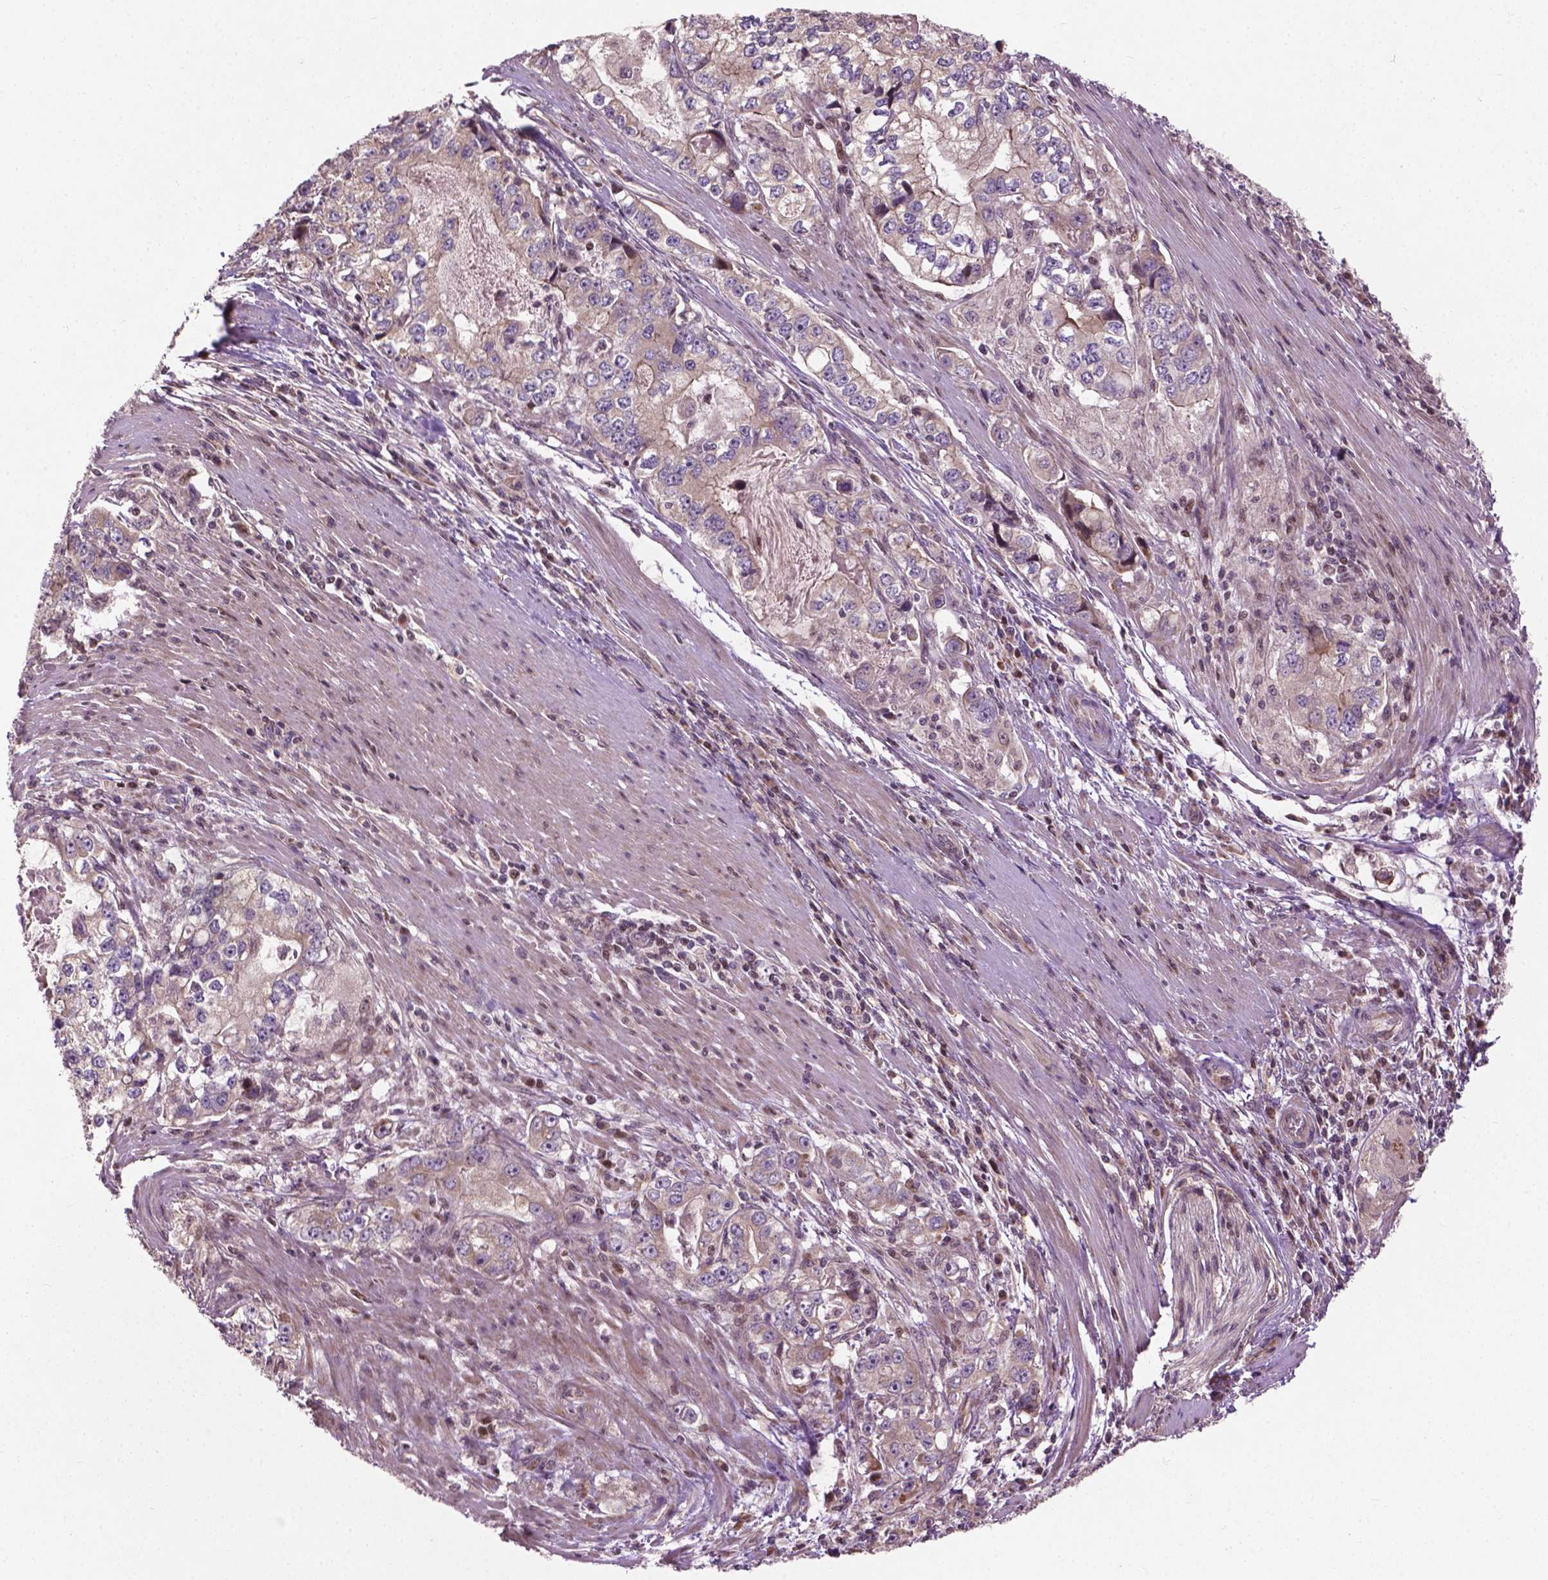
{"staining": {"intensity": "weak", "quantity": "25%-75%", "location": "cytoplasmic/membranous"}, "tissue": "stomach cancer", "cell_type": "Tumor cells", "image_type": "cancer", "snomed": [{"axis": "morphology", "description": "Adenocarcinoma, NOS"}, {"axis": "topography", "description": "Stomach, lower"}], "caption": "High-magnification brightfield microscopy of adenocarcinoma (stomach) stained with DAB (brown) and counterstained with hematoxylin (blue). tumor cells exhibit weak cytoplasmic/membranous expression is identified in approximately25%-75% of cells.", "gene": "B3GALNT2", "patient": {"sex": "female", "age": 72}}